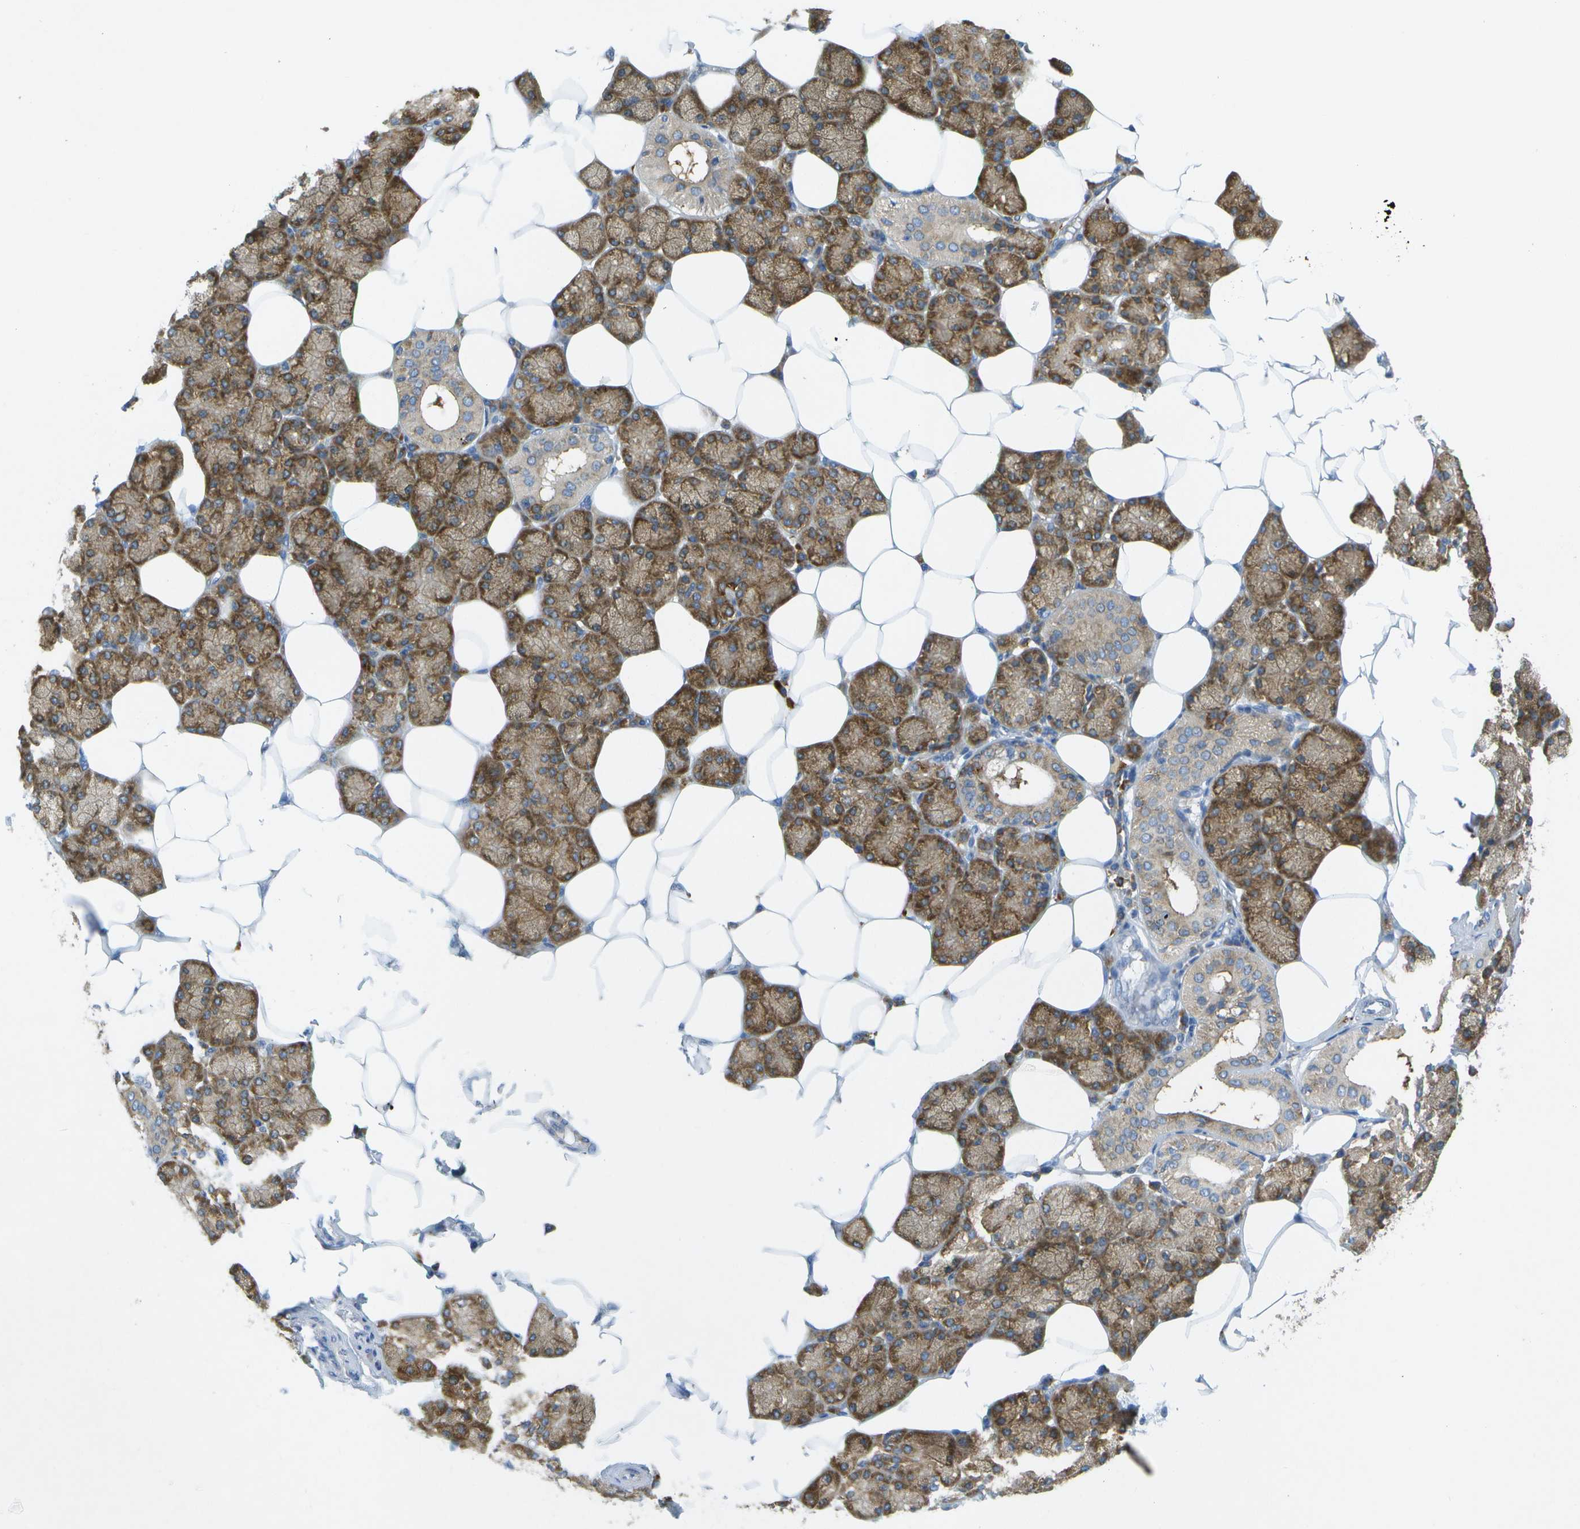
{"staining": {"intensity": "strong", "quantity": ">75%", "location": "cytoplasmic/membranous"}, "tissue": "salivary gland", "cell_type": "Glandular cells", "image_type": "normal", "snomed": [{"axis": "morphology", "description": "Normal tissue, NOS"}, {"axis": "topography", "description": "Salivary gland"}], "caption": "Human salivary gland stained with a brown dye reveals strong cytoplasmic/membranous positive positivity in about >75% of glandular cells.", "gene": "WNK2", "patient": {"sex": "male", "age": 62}}